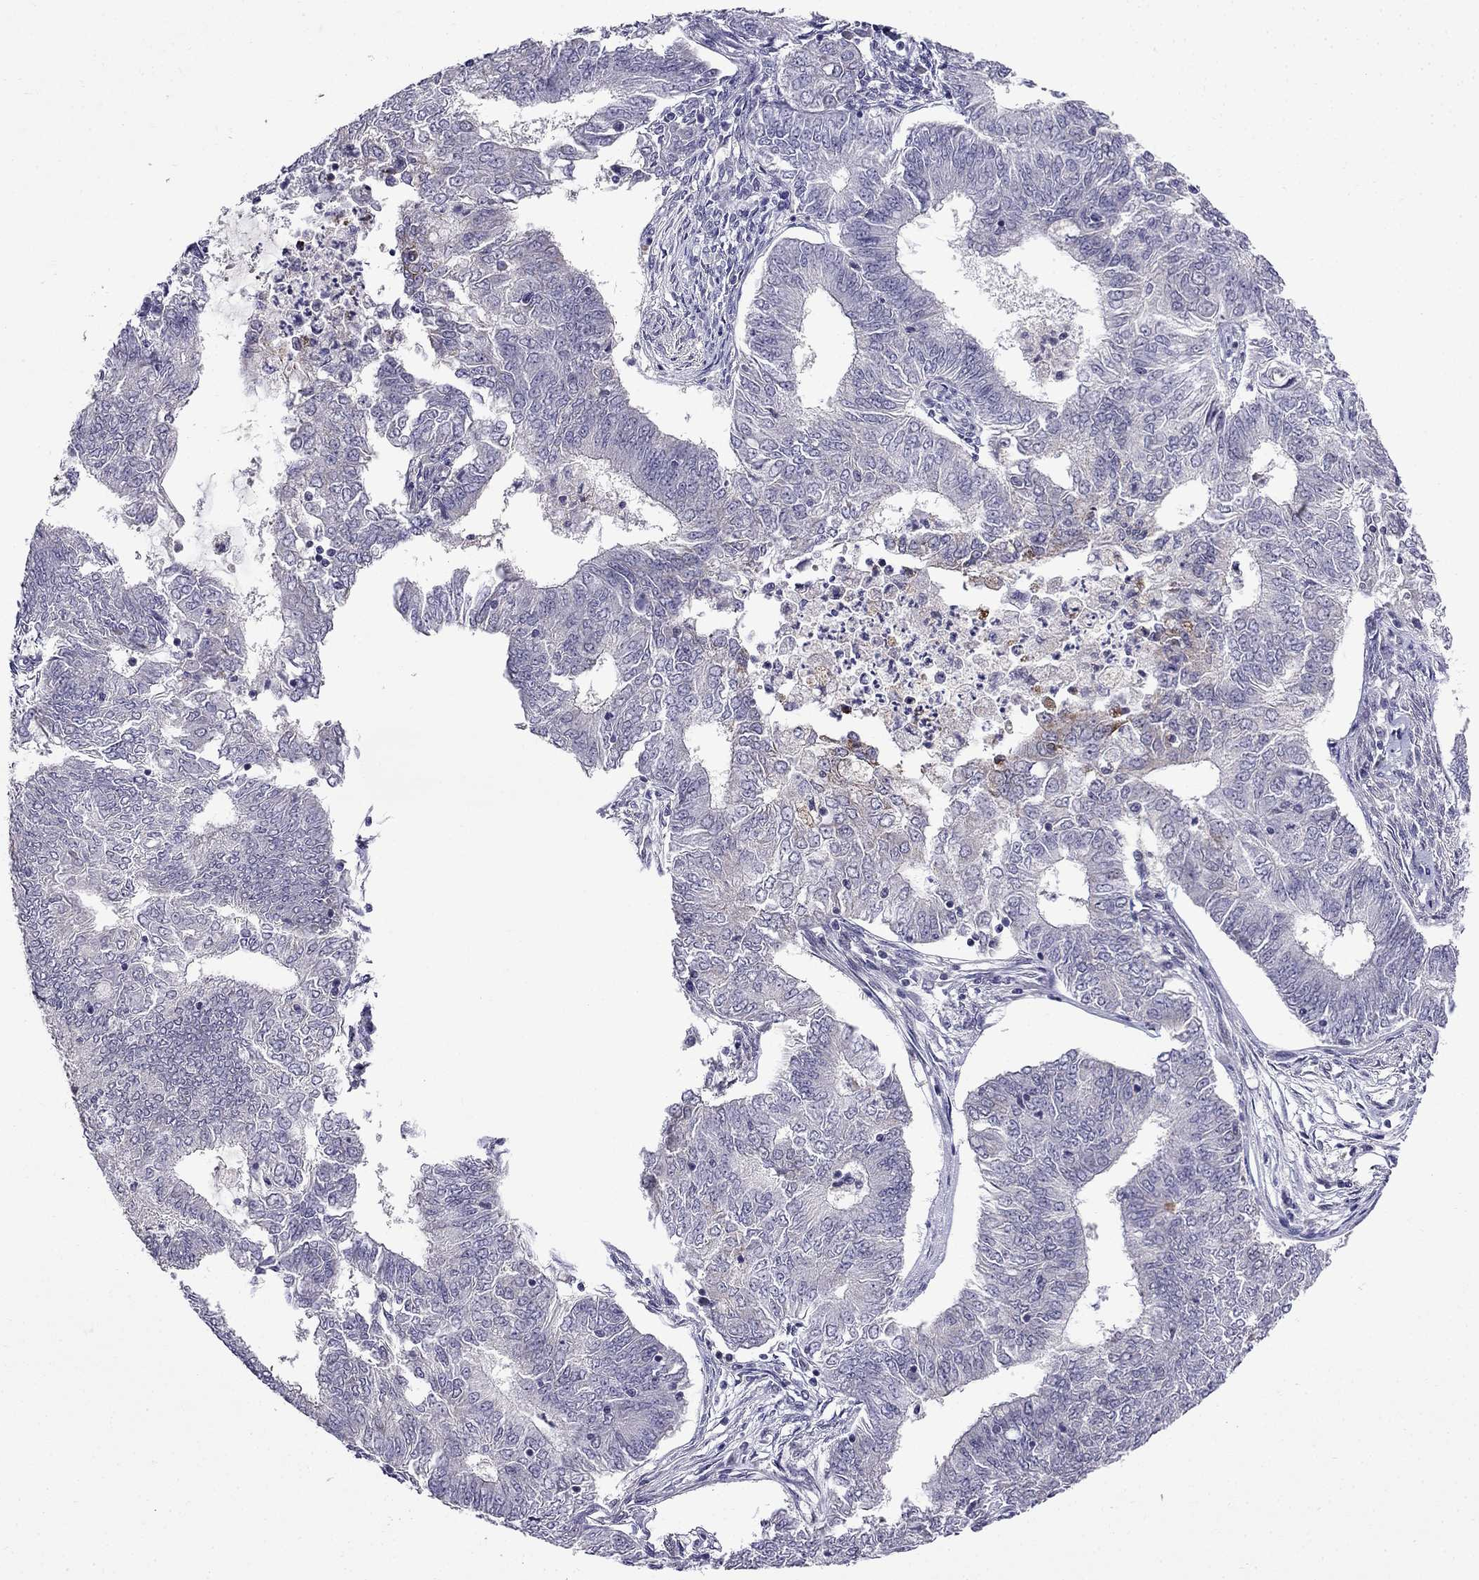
{"staining": {"intensity": "negative", "quantity": "none", "location": "none"}, "tissue": "endometrial cancer", "cell_type": "Tumor cells", "image_type": "cancer", "snomed": [{"axis": "morphology", "description": "Adenocarcinoma, NOS"}, {"axis": "topography", "description": "Endometrium"}], "caption": "Immunohistochemistry (IHC) histopathology image of human adenocarcinoma (endometrial) stained for a protein (brown), which reveals no staining in tumor cells.", "gene": "PI16", "patient": {"sex": "female", "age": 62}}